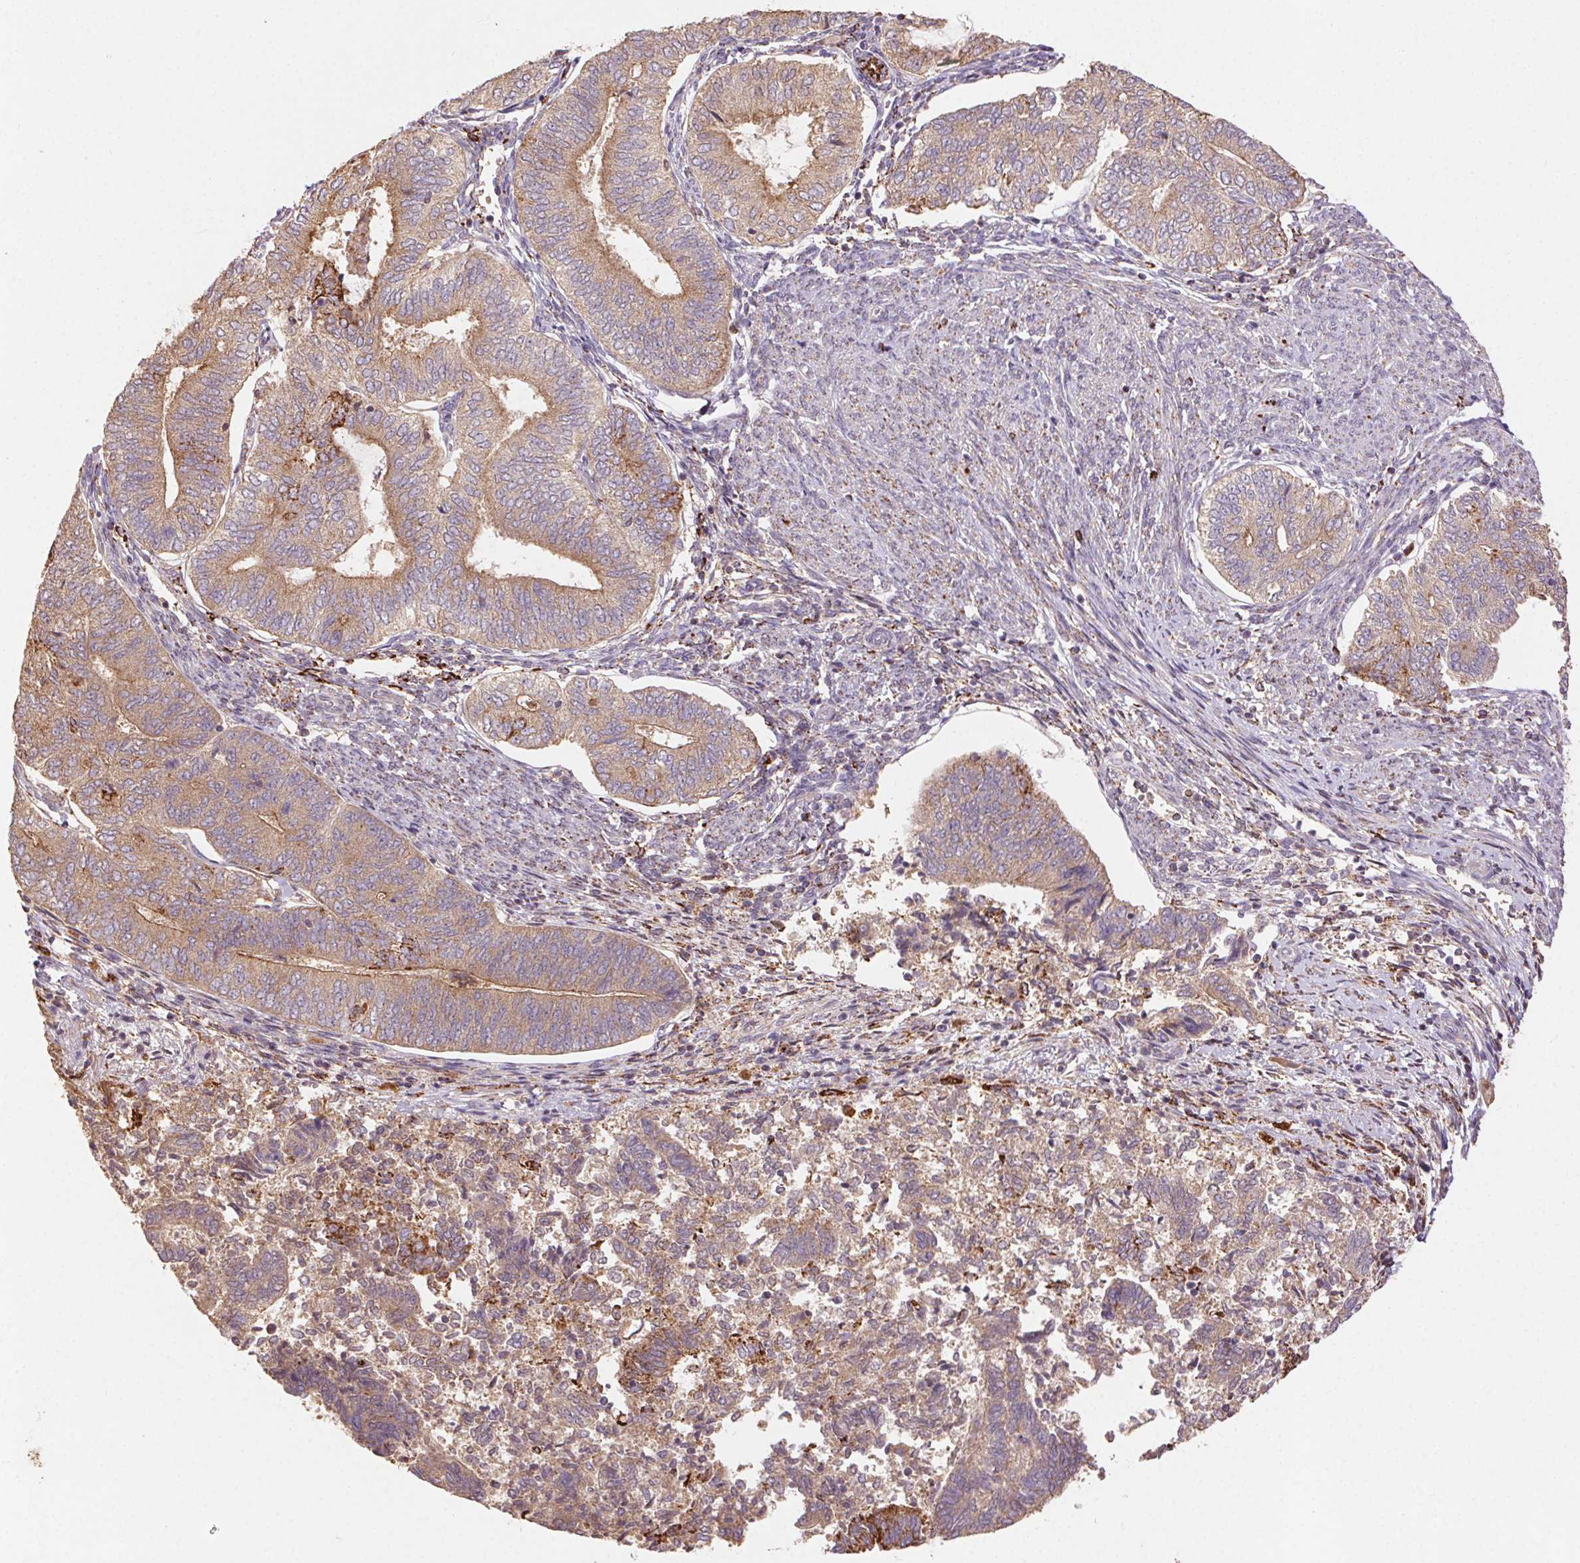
{"staining": {"intensity": "moderate", "quantity": ">75%", "location": "cytoplasmic/membranous"}, "tissue": "endometrial cancer", "cell_type": "Tumor cells", "image_type": "cancer", "snomed": [{"axis": "morphology", "description": "Adenocarcinoma, NOS"}, {"axis": "topography", "description": "Endometrium"}], "caption": "A micrograph of adenocarcinoma (endometrial) stained for a protein reveals moderate cytoplasmic/membranous brown staining in tumor cells. The protein of interest is stained brown, and the nuclei are stained in blue (DAB IHC with brightfield microscopy, high magnification).", "gene": "FNBP1L", "patient": {"sex": "female", "age": 65}}